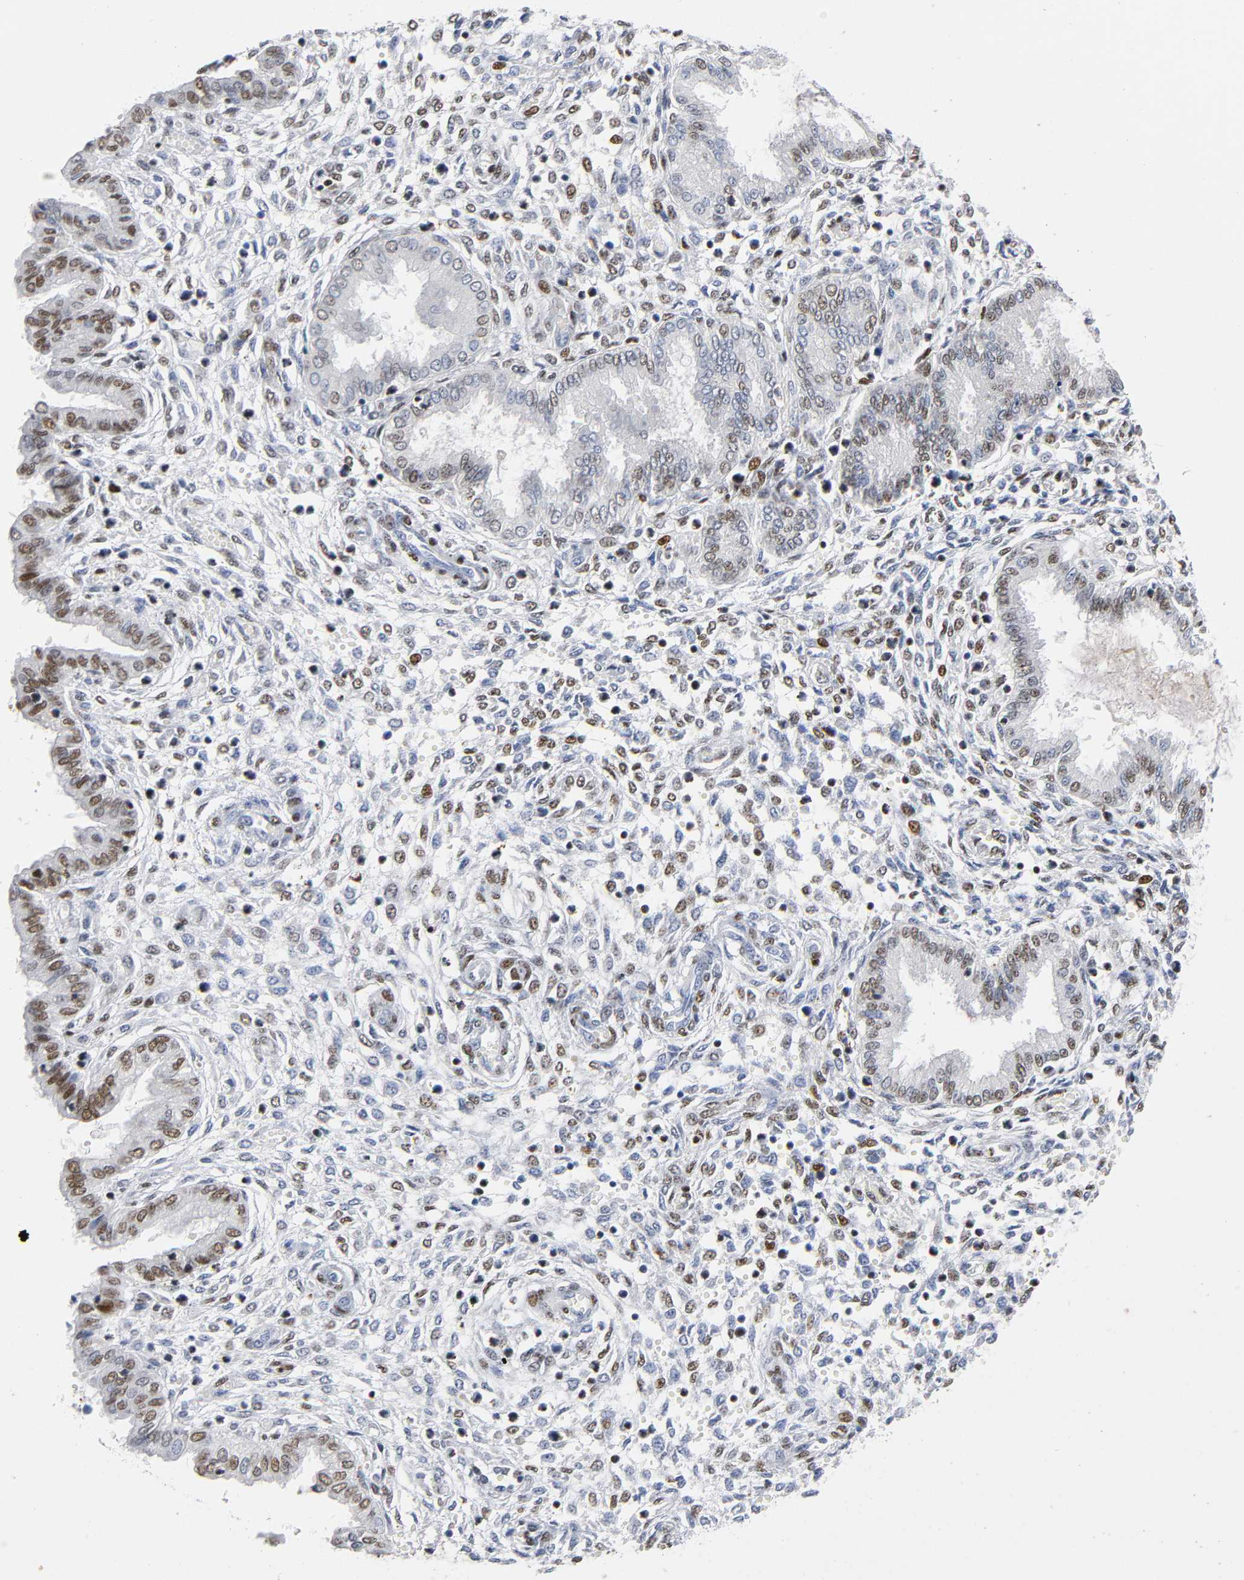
{"staining": {"intensity": "moderate", "quantity": "25%-75%", "location": "nuclear"}, "tissue": "endometrium", "cell_type": "Cells in endometrial stroma", "image_type": "normal", "snomed": [{"axis": "morphology", "description": "Normal tissue, NOS"}, {"axis": "topography", "description": "Endometrium"}], "caption": "Protein staining displays moderate nuclear staining in about 25%-75% of cells in endometrial stroma in unremarkable endometrium.", "gene": "CREBBP", "patient": {"sex": "female", "age": 33}}